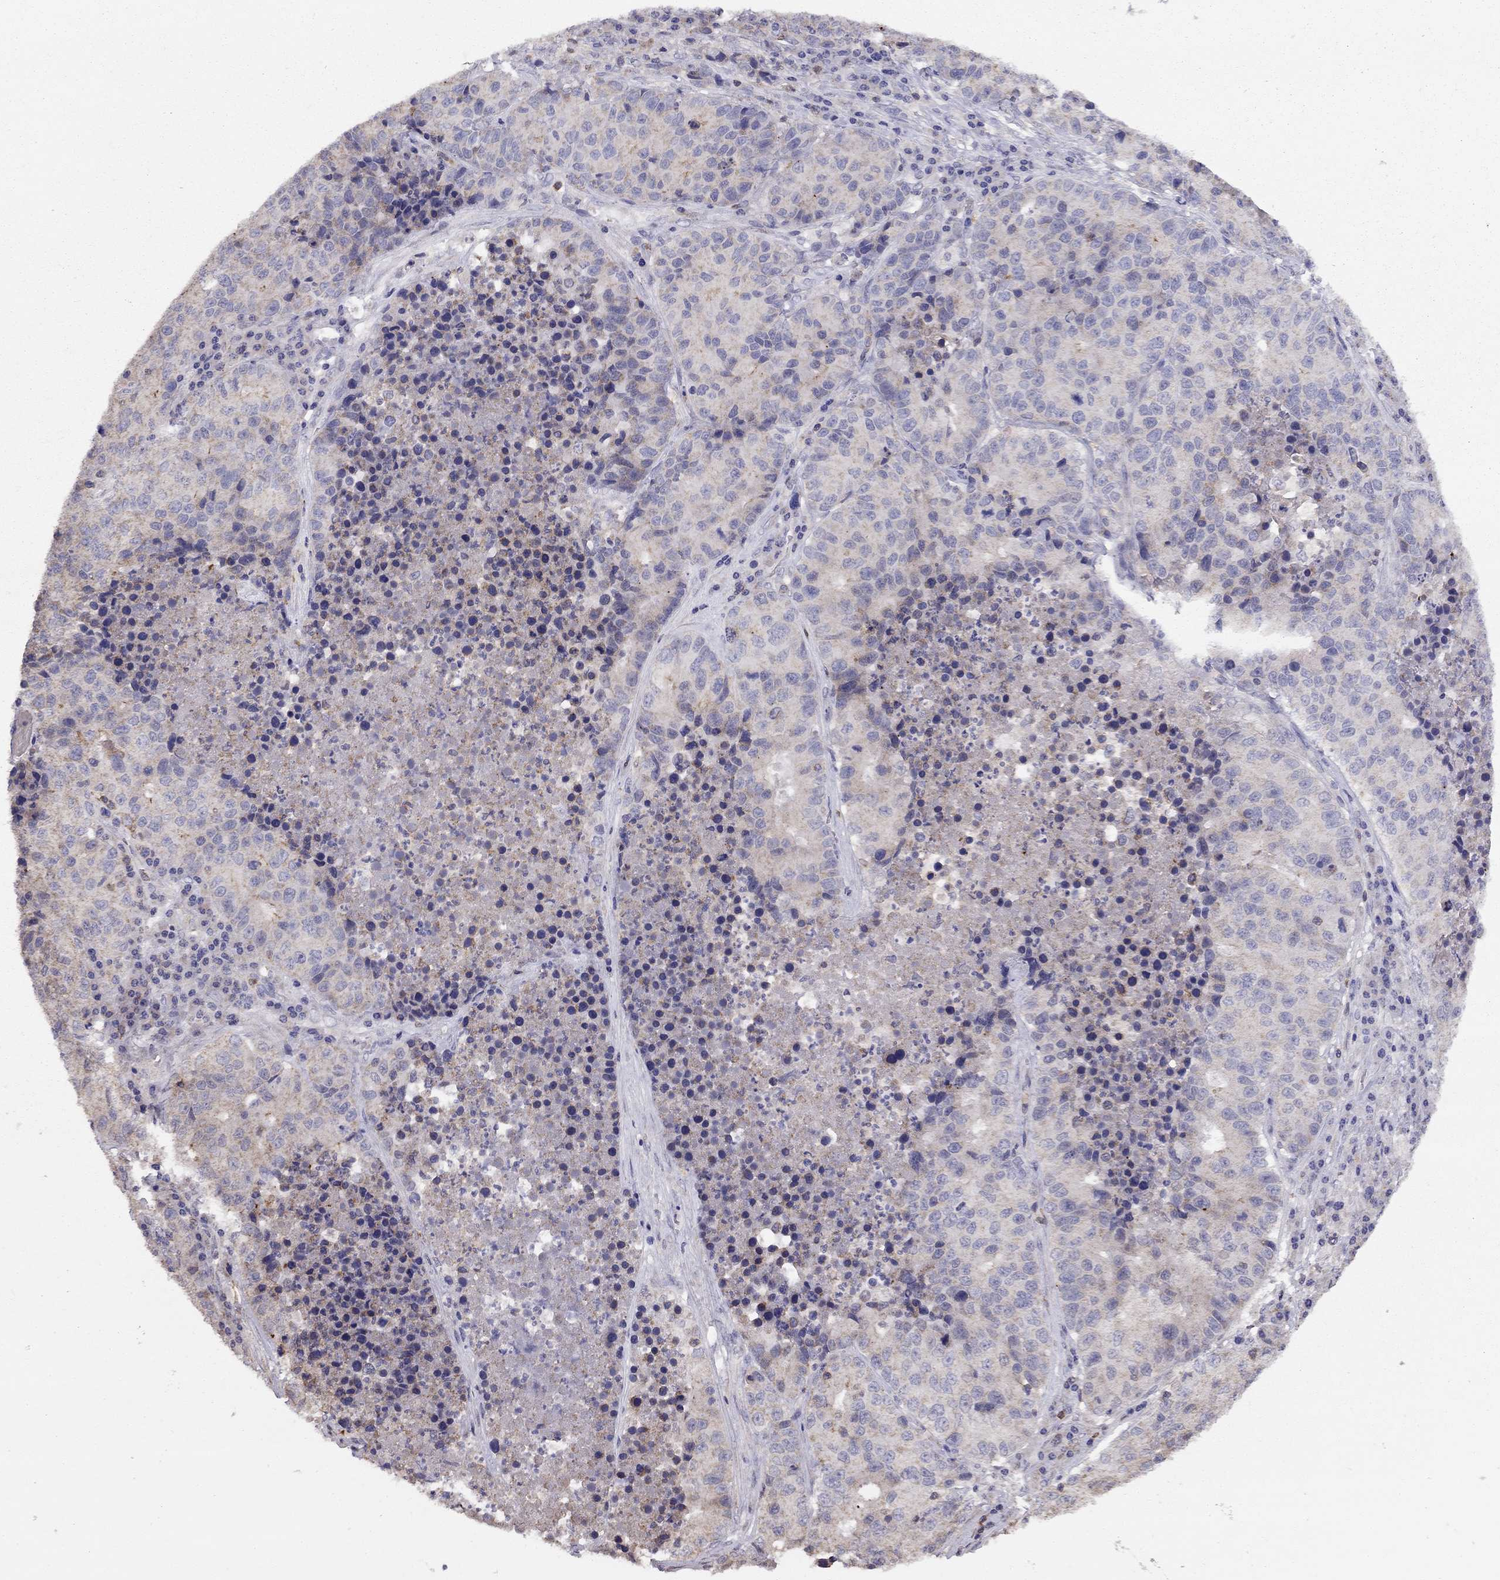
{"staining": {"intensity": "weak", "quantity": "<25%", "location": "cytoplasmic/membranous"}, "tissue": "stomach cancer", "cell_type": "Tumor cells", "image_type": "cancer", "snomed": [{"axis": "morphology", "description": "Adenocarcinoma, NOS"}, {"axis": "topography", "description": "Stomach"}], "caption": "Histopathology image shows no significant protein expression in tumor cells of stomach cancer (adenocarcinoma).", "gene": "CITED1", "patient": {"sex": "male", "age": 71}}